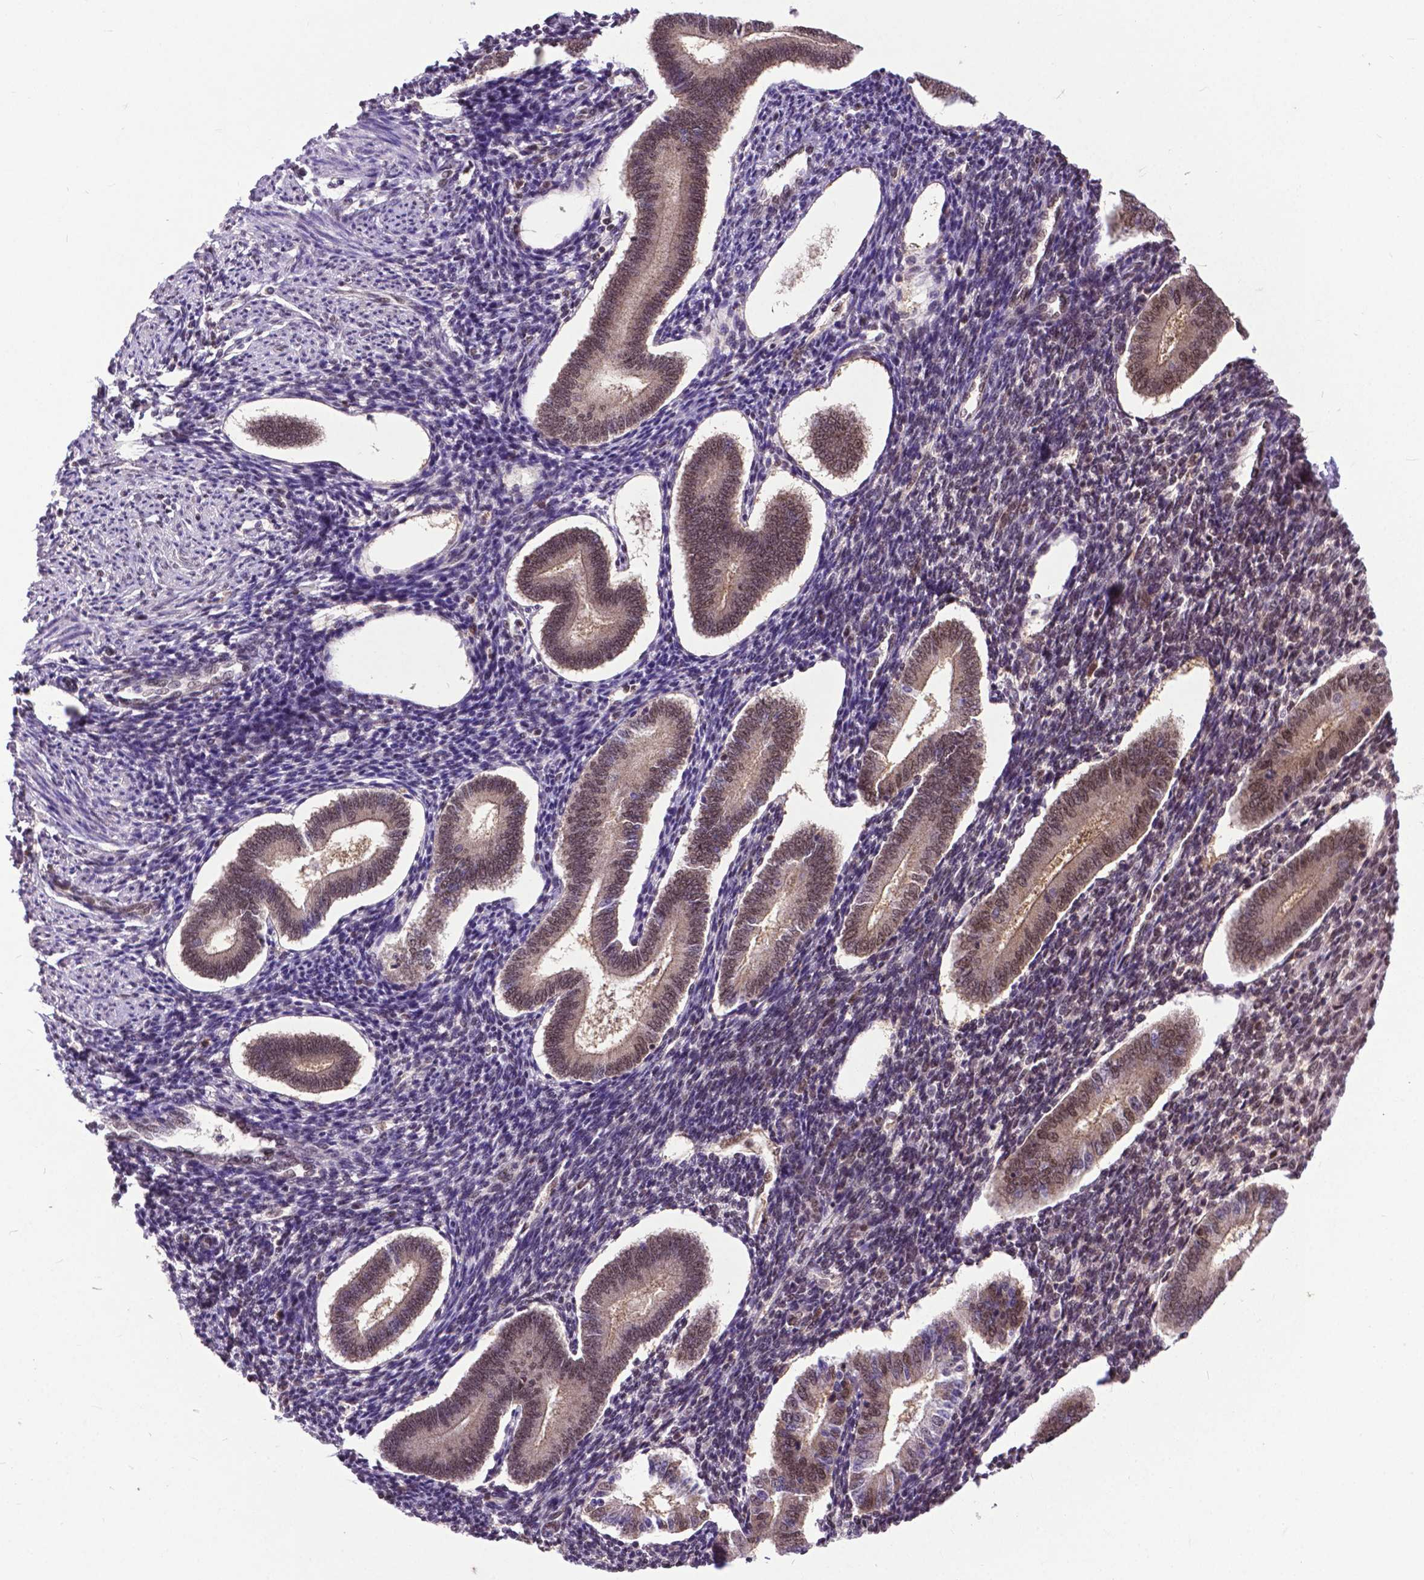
{"staining": {"intensity": "weak", "quantity": "<25%", "location": "nuclear"}, "tissue": "endometrium", "cell_type": "Cells in endometrial stroma", "image_type": "normal", "snomed": [{"axis": "morphology", "description": "Normal tissue, NOS"}, {"axis": "topography", "description": "Endometrium"}], "caption": "This is an immunohistochemistry image of normal human endometrium. There is no staining in cells in endometrial stroma.", "gene": "FAF1", "patient": {"sex": "female", "age": 40}}